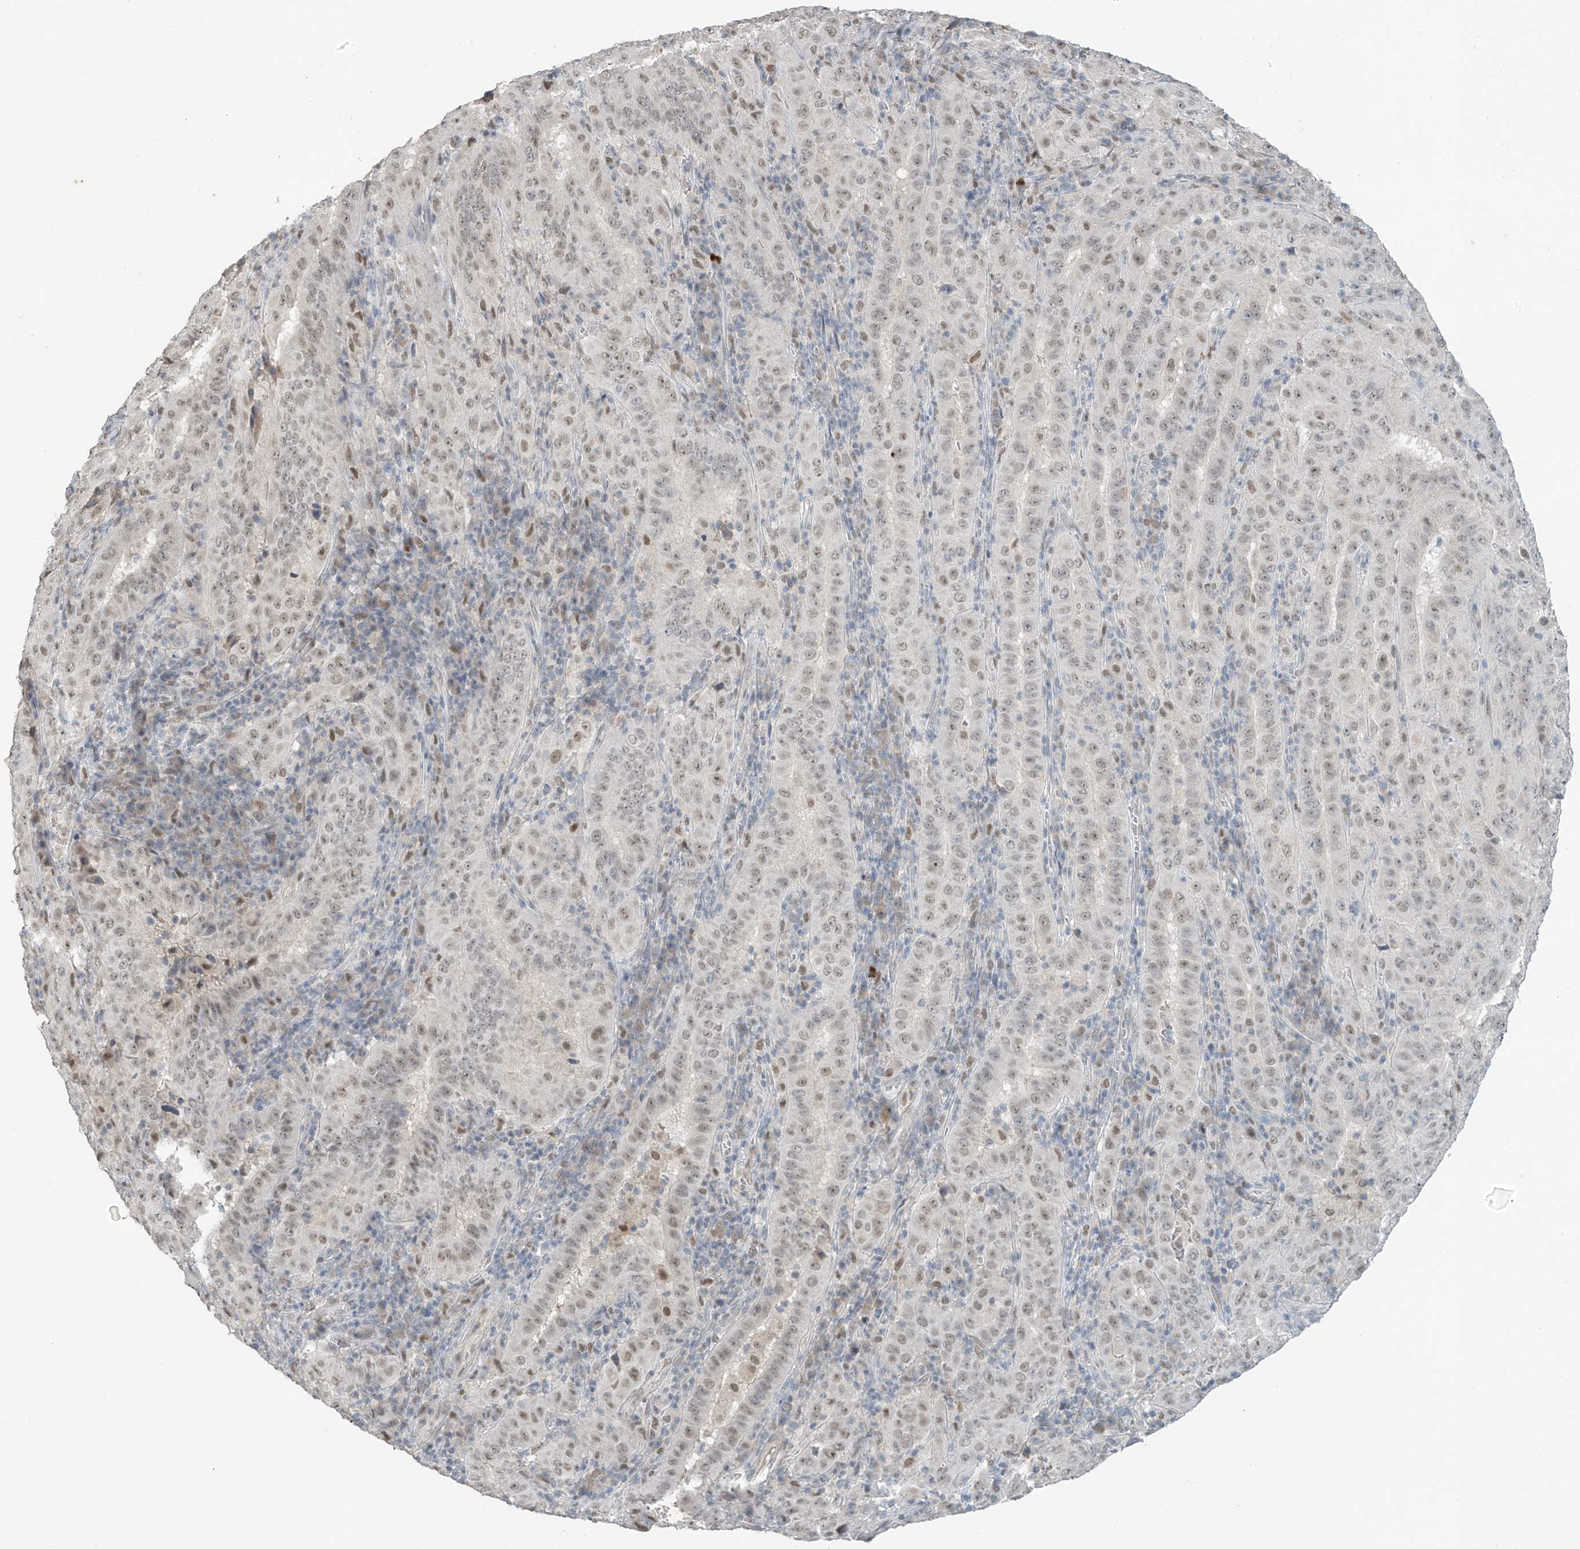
{"staining": {"intensity": "moderate", "quantity": "25%-75%", "location": "nuclear"}, "tissue": "pancreatic cancer", "cell_type": "Tumor cells", "image_type": "cancer", "snomed": [{"axis": "morphology", "description": "Adenocarcinoma, NOS"}, {"axis": "topography", "description": "Pancreas"}], "caption": "About 25%-75% of tumor cells in adenocarcinoma (pancreatic) exhibit moderate nuclear protein positivity as visualized by brown immunohistochemical staining.", "gene": "METAP1D", "patient": {"sex": "male", "age": 63}}